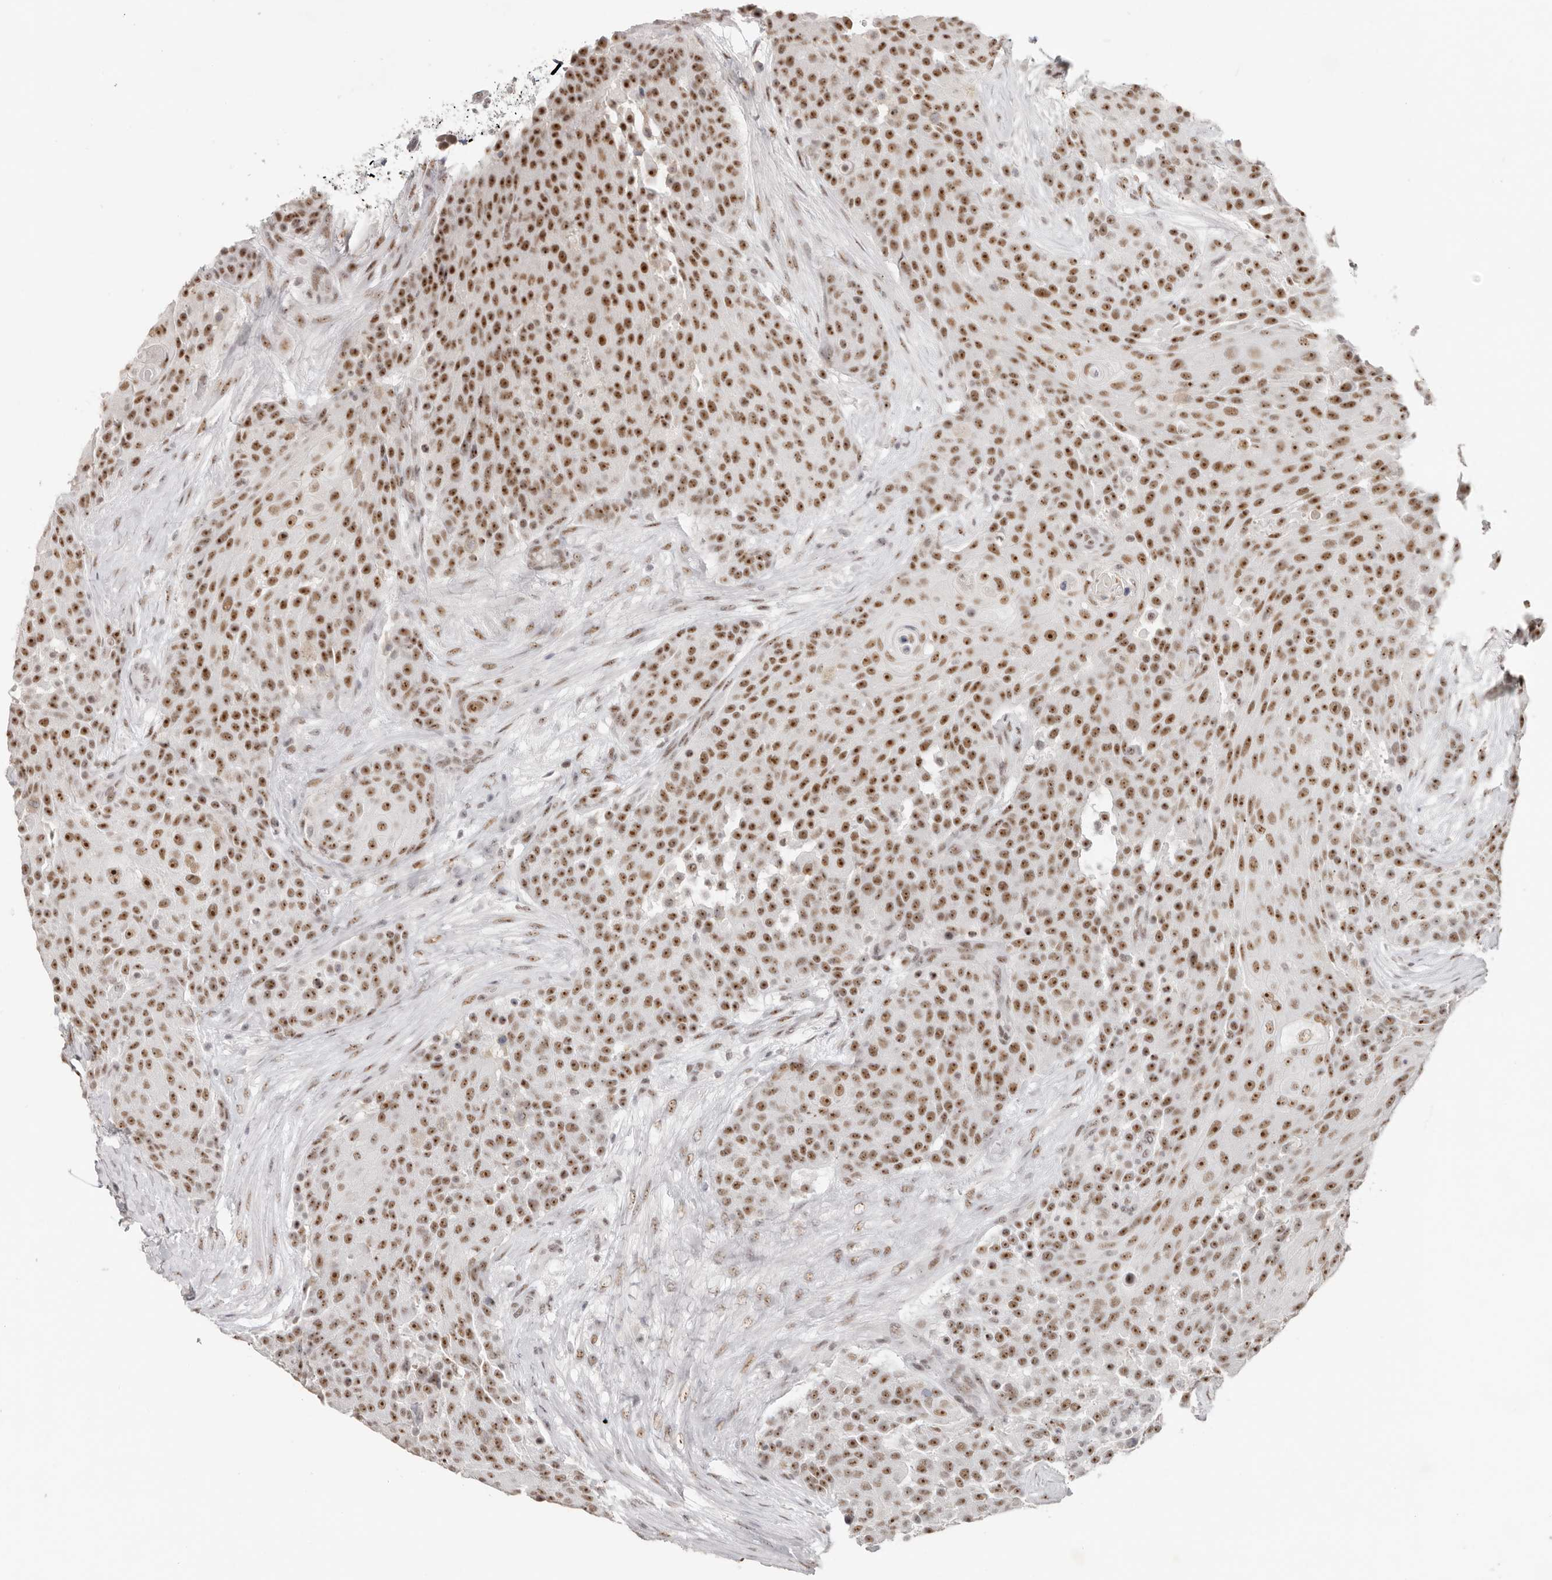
{"staining": {"intensity": "strong", "quantity": ">75%", "location": "nuclear"}, "tissue": "urothelial cancer", "cell_type": "Tumor cells", "image_type": "cancer", "snomed": [{"axis": "morphology", "description": "Urothelial carcinoma, High grade"}, {"axis": "topography", "description": "Urinary bladder"}], "caption": "DAB immunohistochemical staining of human urothelial carcinoma (high-grade) displays strong nuclear protein staining in about >75% of tumor cells.", "gene": "LARP7", "patient": {"sex": "female", "age": 63}}